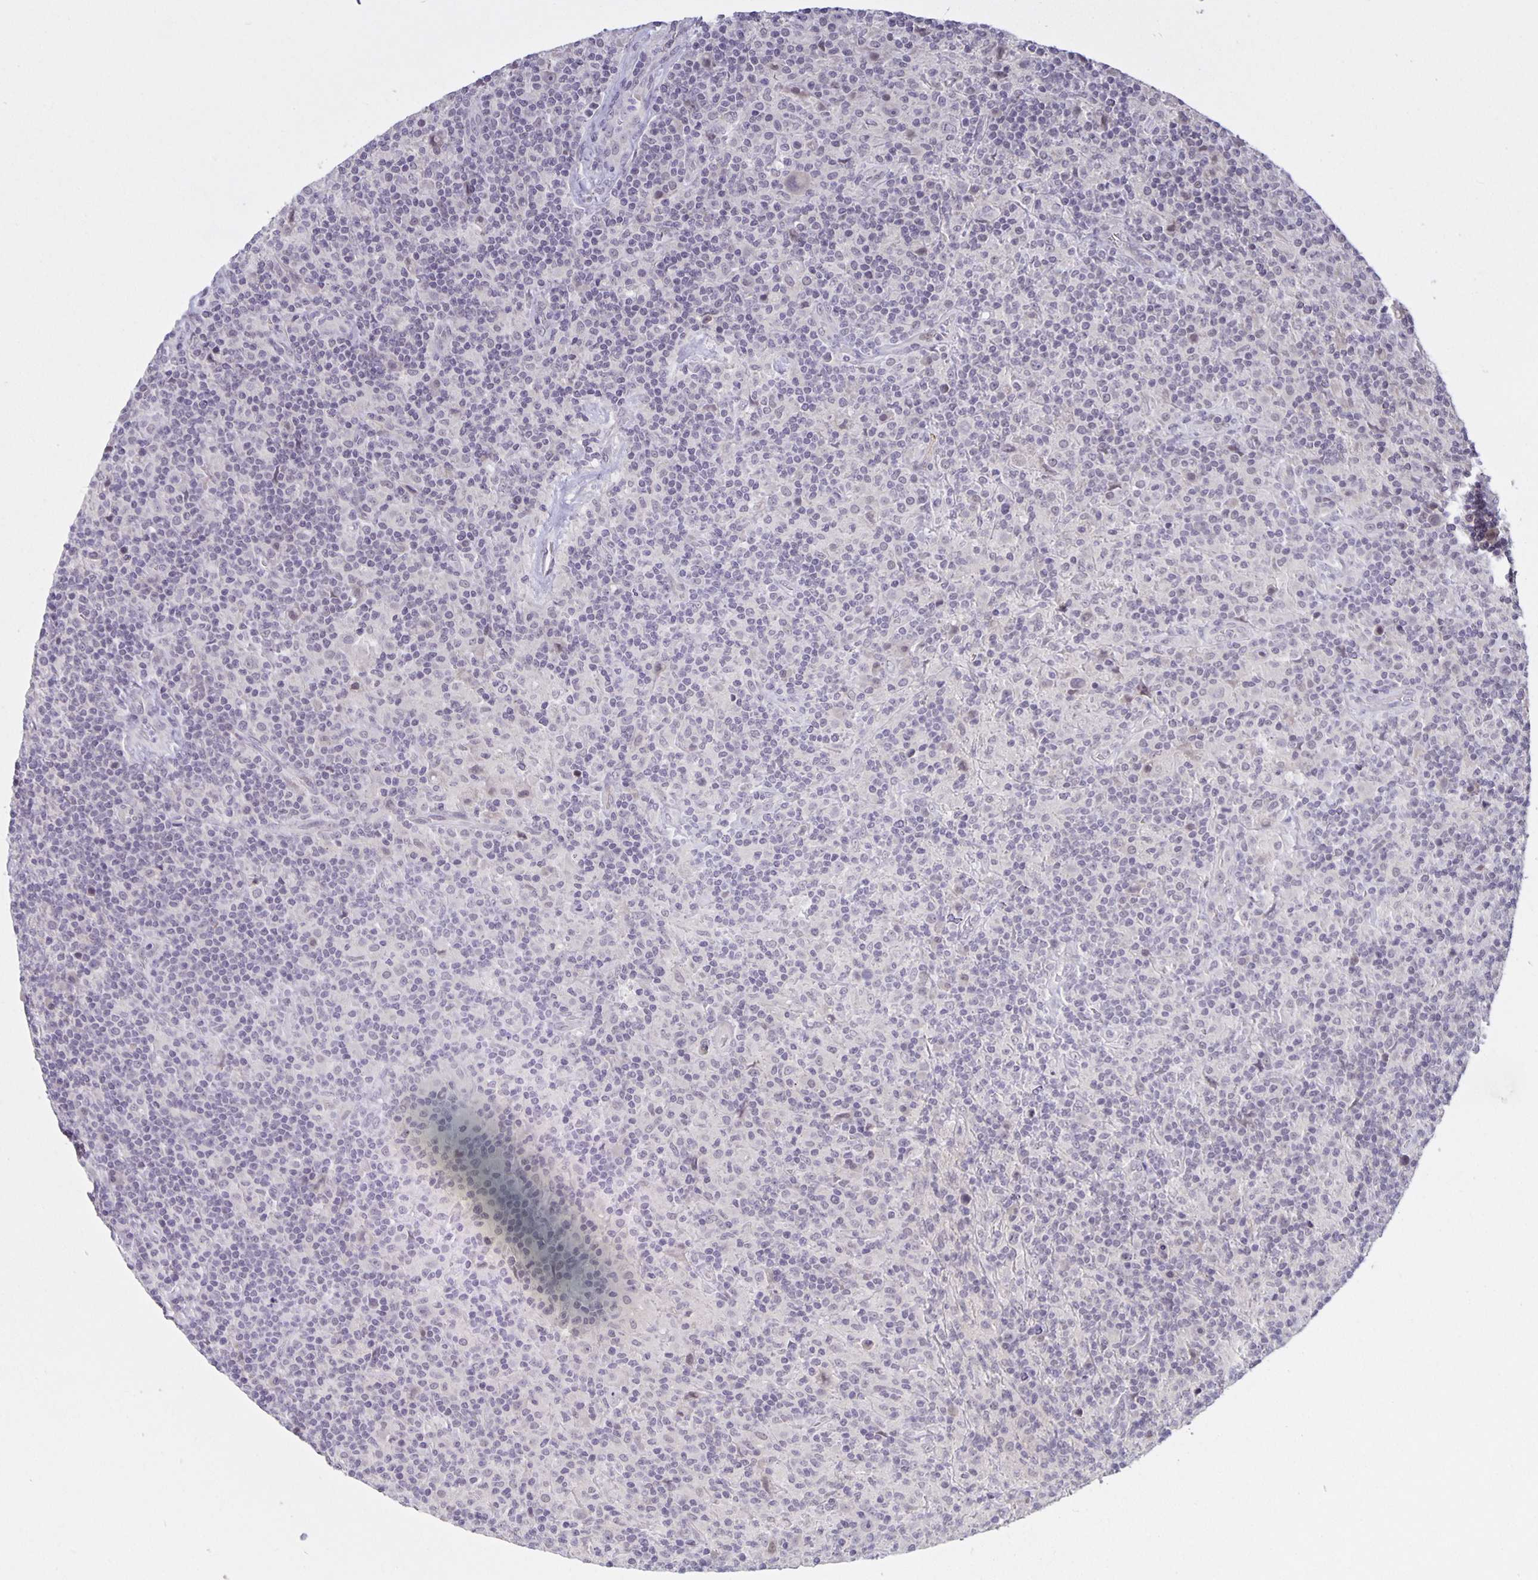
{"staining": {"intensity": "negative", "quantity": "none", "location": "none"}, "tissue": "lymphoma", "cell_type": "Tumor cells", "image_type": "cancer", "snomed": [{"axis": "morphology", "description": "Hodgkin's disease, NOS"}, {"axis": "topography", "description": "Lymph node"}], "caption": "High magnification brightfield microscopy of lymphoma stained with DAB (3,3'-diaminobenzidine) (brown) and counterstained with hematoxylin (blue): tumor cells show no significant positivity.", "gene": "ARVCF", "patient": {"sex": "male", "age": 70}}